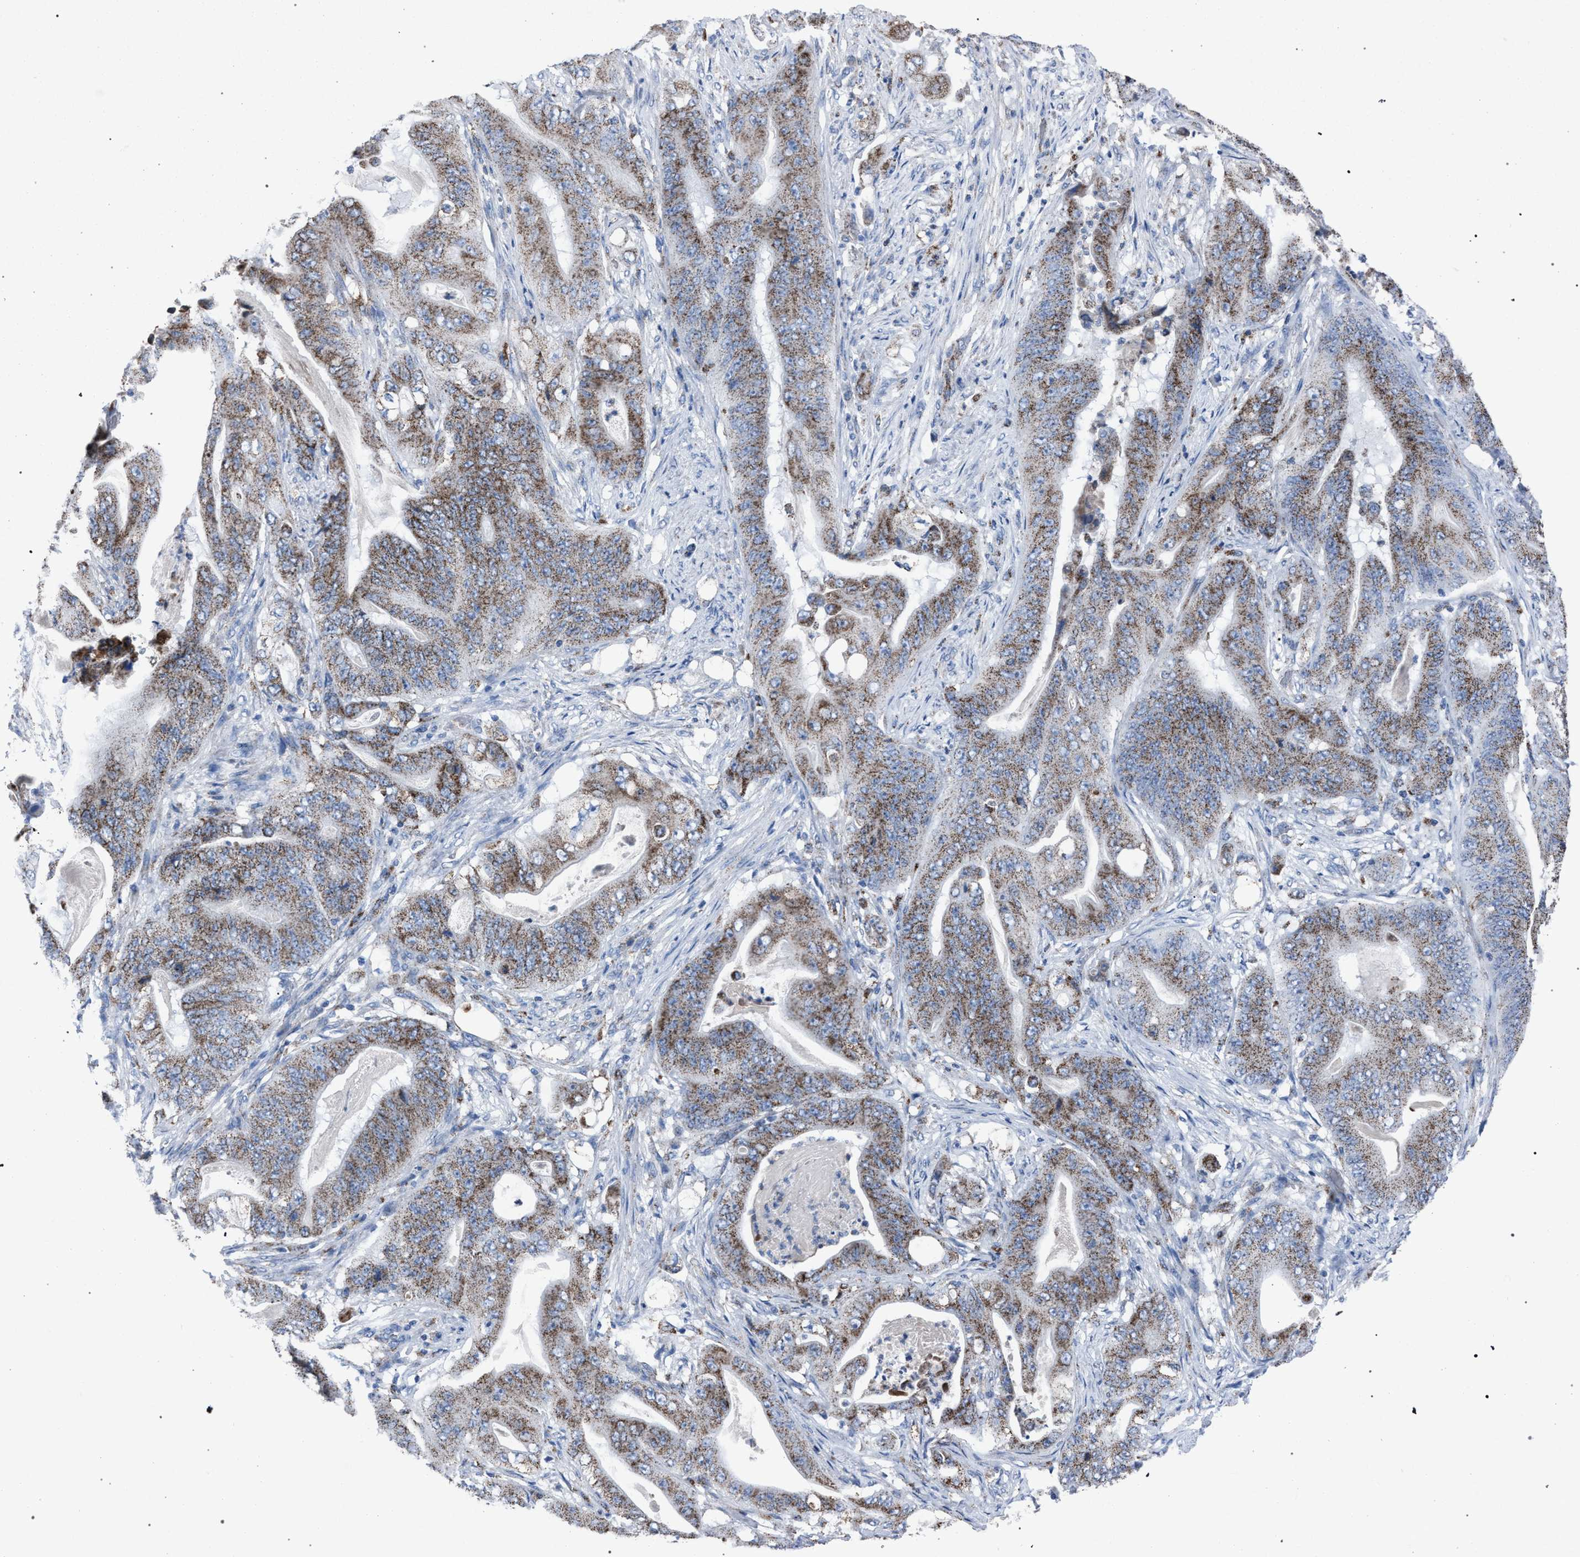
{"staining": {"intensity": "moderate", "quantity": ">75%", "location": "cytoplasmic/membranous"}, "tissue": "stomach cancer", "cell_type": "Tumor cells", "image_type": "cancer", "snomed": [{"axis": "morphology", "description": "Adenocarcinoma, NOS"}, {"axis": "topography", "description": "Stomach"}], "caption": "Stomach cancer (adenocarcinoma) stained with a brown dye reveals moderate cytoplasmic/membranous positive expression in approximately >75% of tumor cells.", "gene": "HSD17B4", "patient": {"sex": "female", "age": 73}}